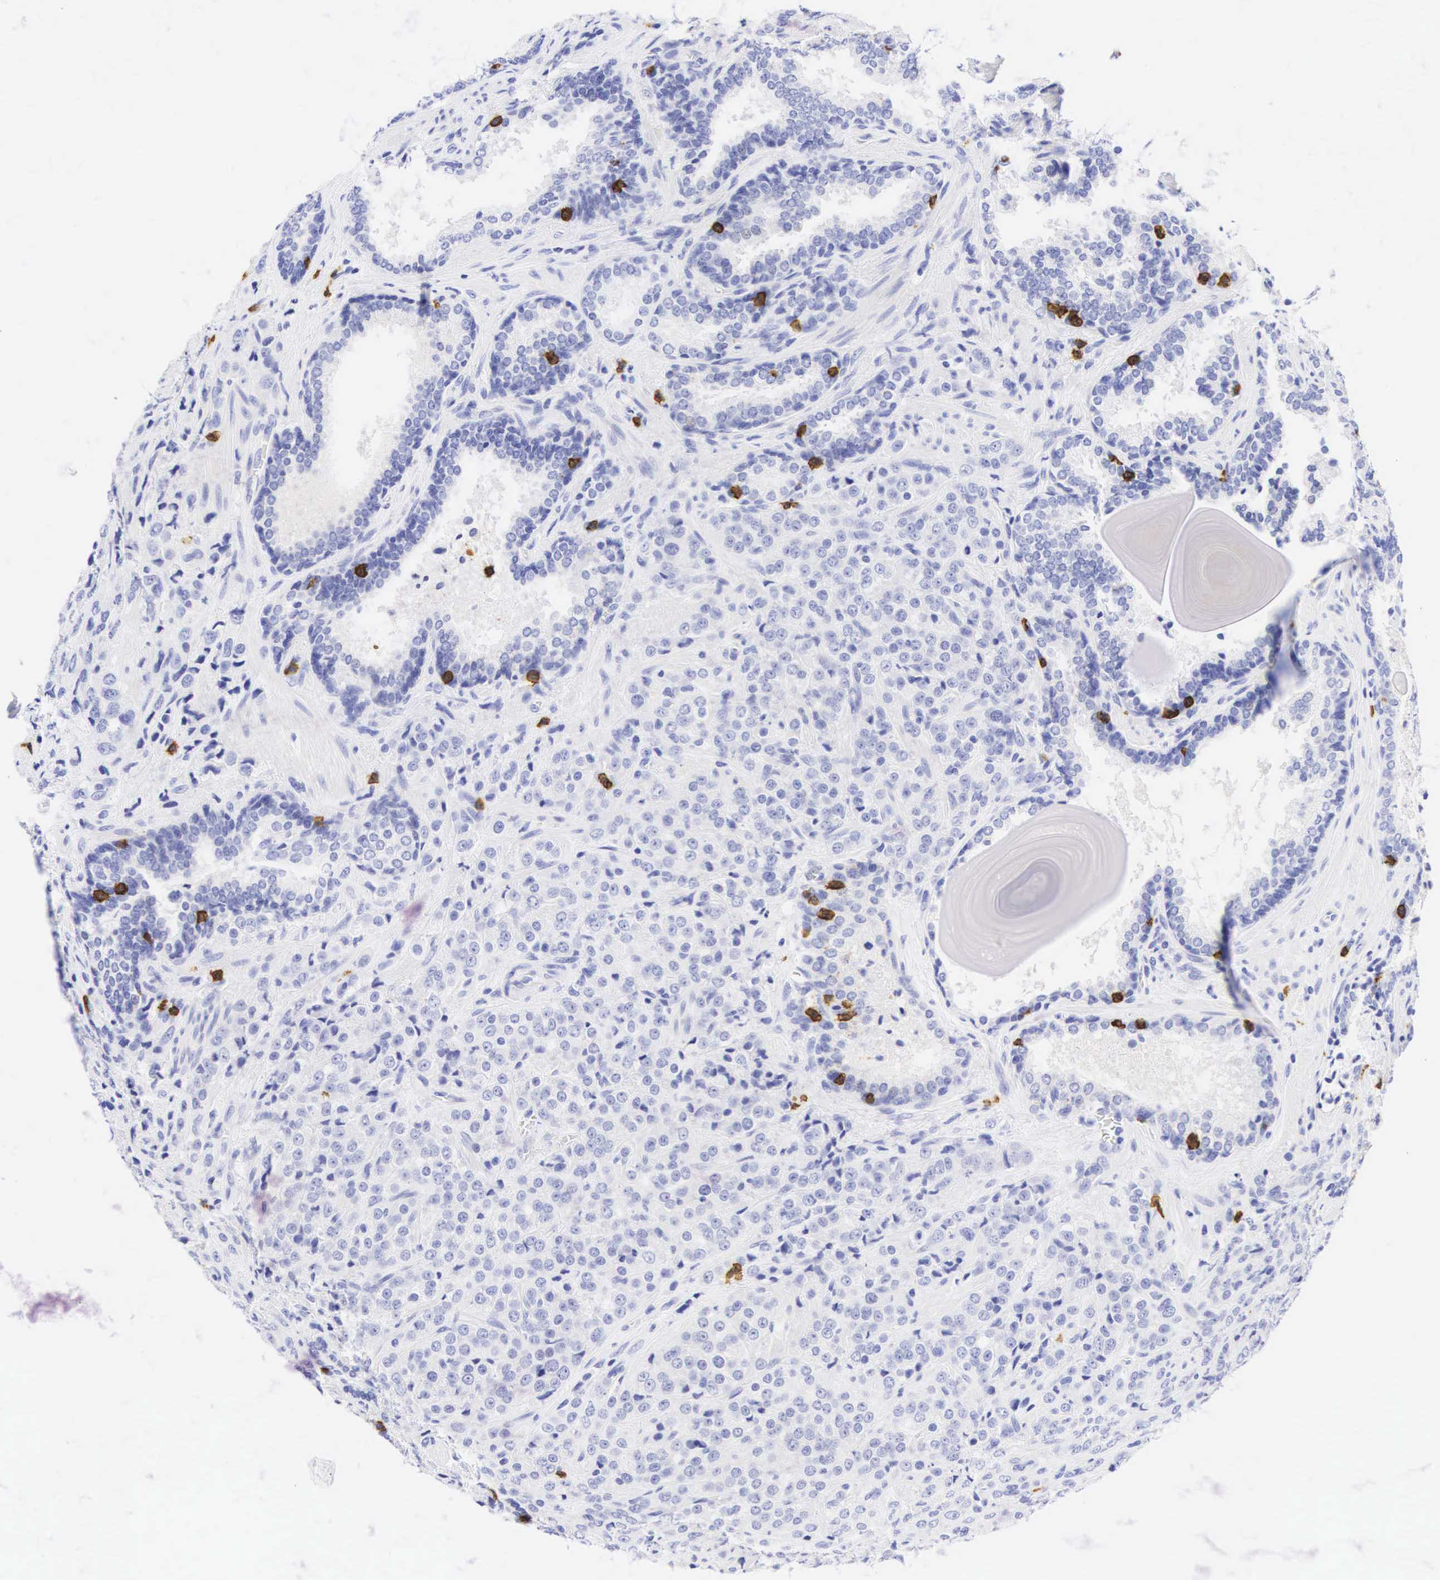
{"staining": {"intensity": "negative", "quantity": "none", "location": "none"}, "tissue": "prostate cancer", "cell_type": "Tumor cells", "image_type": "cancer", "snomed": [{"axis": "morphology", "description": "Adenocarcinoma, Medium grade"}, {"axis": "topography", "description": "Prostate"}], "caption": "High magnification brightfield microscopy of prostate cancer stained with DAB (brown) and counterstained with hematoxylin (blue): tumor cells show no significant staining.", "gene": "CD8A", "patient": {"sex": "male", "age": 70}}